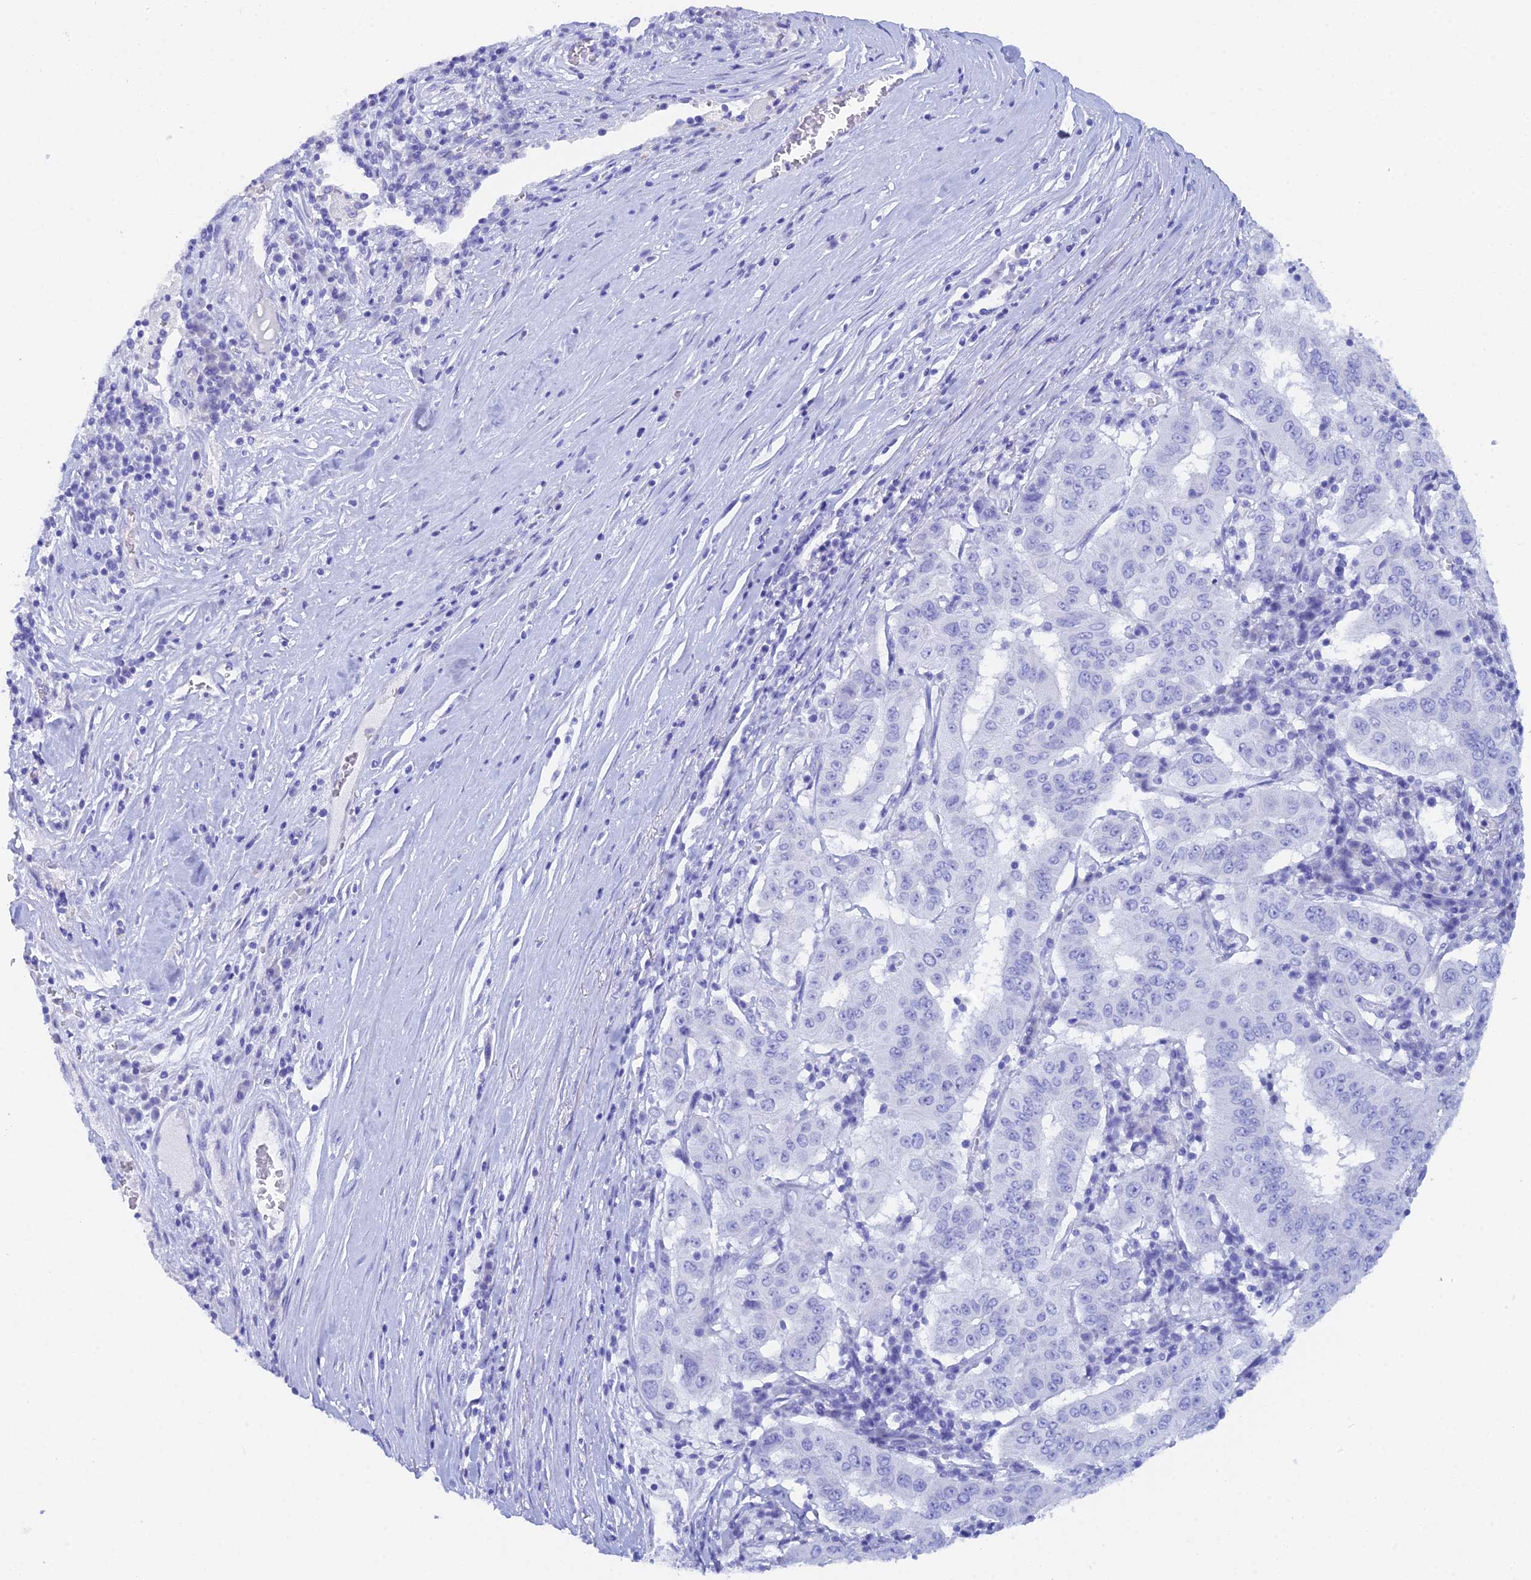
{"staining": {"intensity": "negative", "quantity": "none", "location": "none"}, "tissue": "pancreatic cancer", "cell_type": "Tumor cells", "image_type": "cancer", "snomed": [{"axis": "morphology", "description": "Adenocarcinoma, NOS"}, {"axis": "topography", "description": "Pancreas"}], "caption": "IHC of adenocarcinoma (pancreatic) demonstrates no expression in tumor cells.", "gene": "REG1A", "patient": {"sex": "male", "age": 63}}